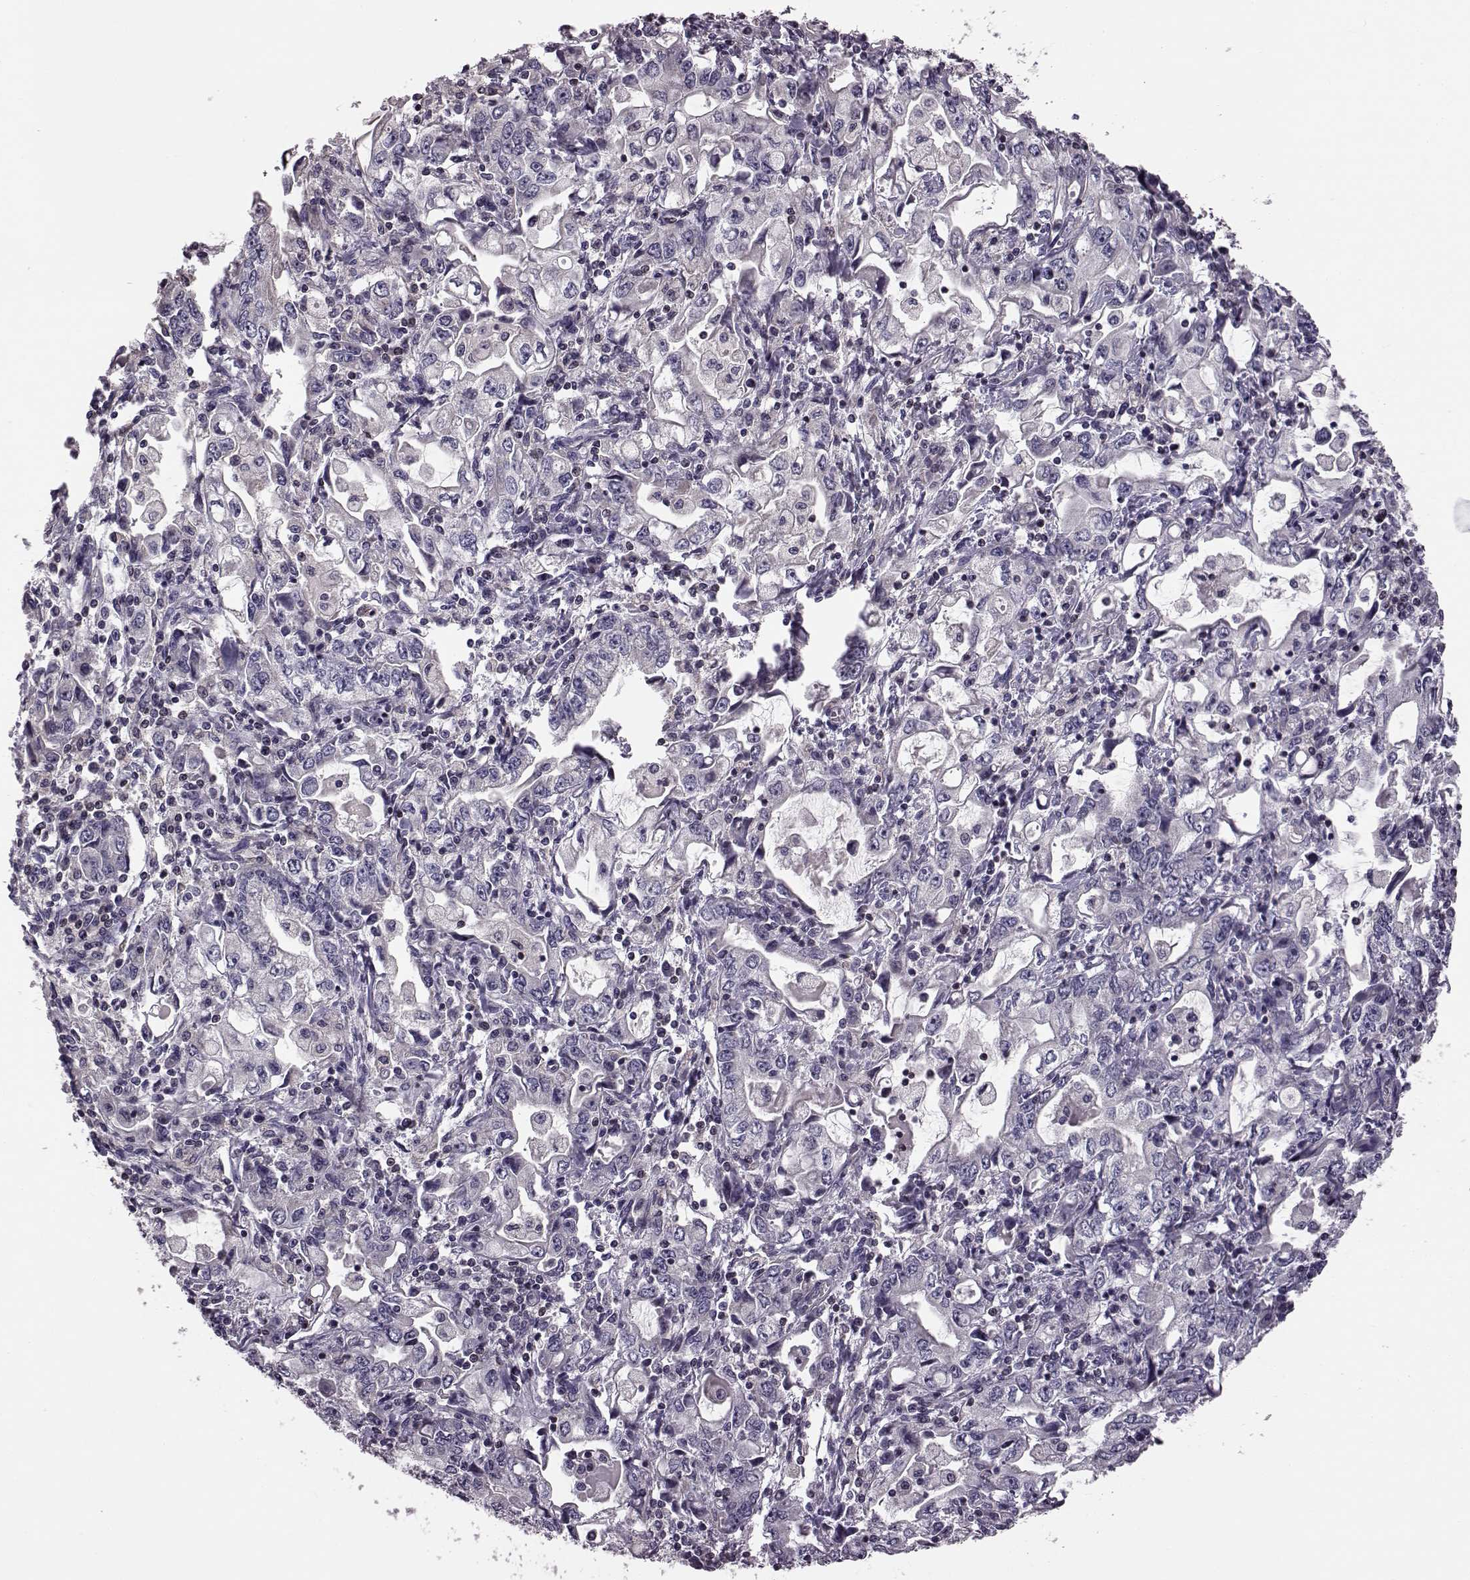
{"staining": {"intensity": "negative", "quantity": "none", "location": "none"}, "tissue": "stomach cancer", "cell_type": "Tumor cells", "image_type": "cancer", "snomed": [{"axis": "morphology", "description": "Adenocarcinoma, NOS"}, {"axis": "topography", "description": "Stomach, lower"}], "caption": "The immunohistochemistry micrograph has no significant positivity in tumor cells of stomach adenocarcinoma tissue.", "gene": "CDC42SE1", "patient": {"sex": "female", "age": 72}}